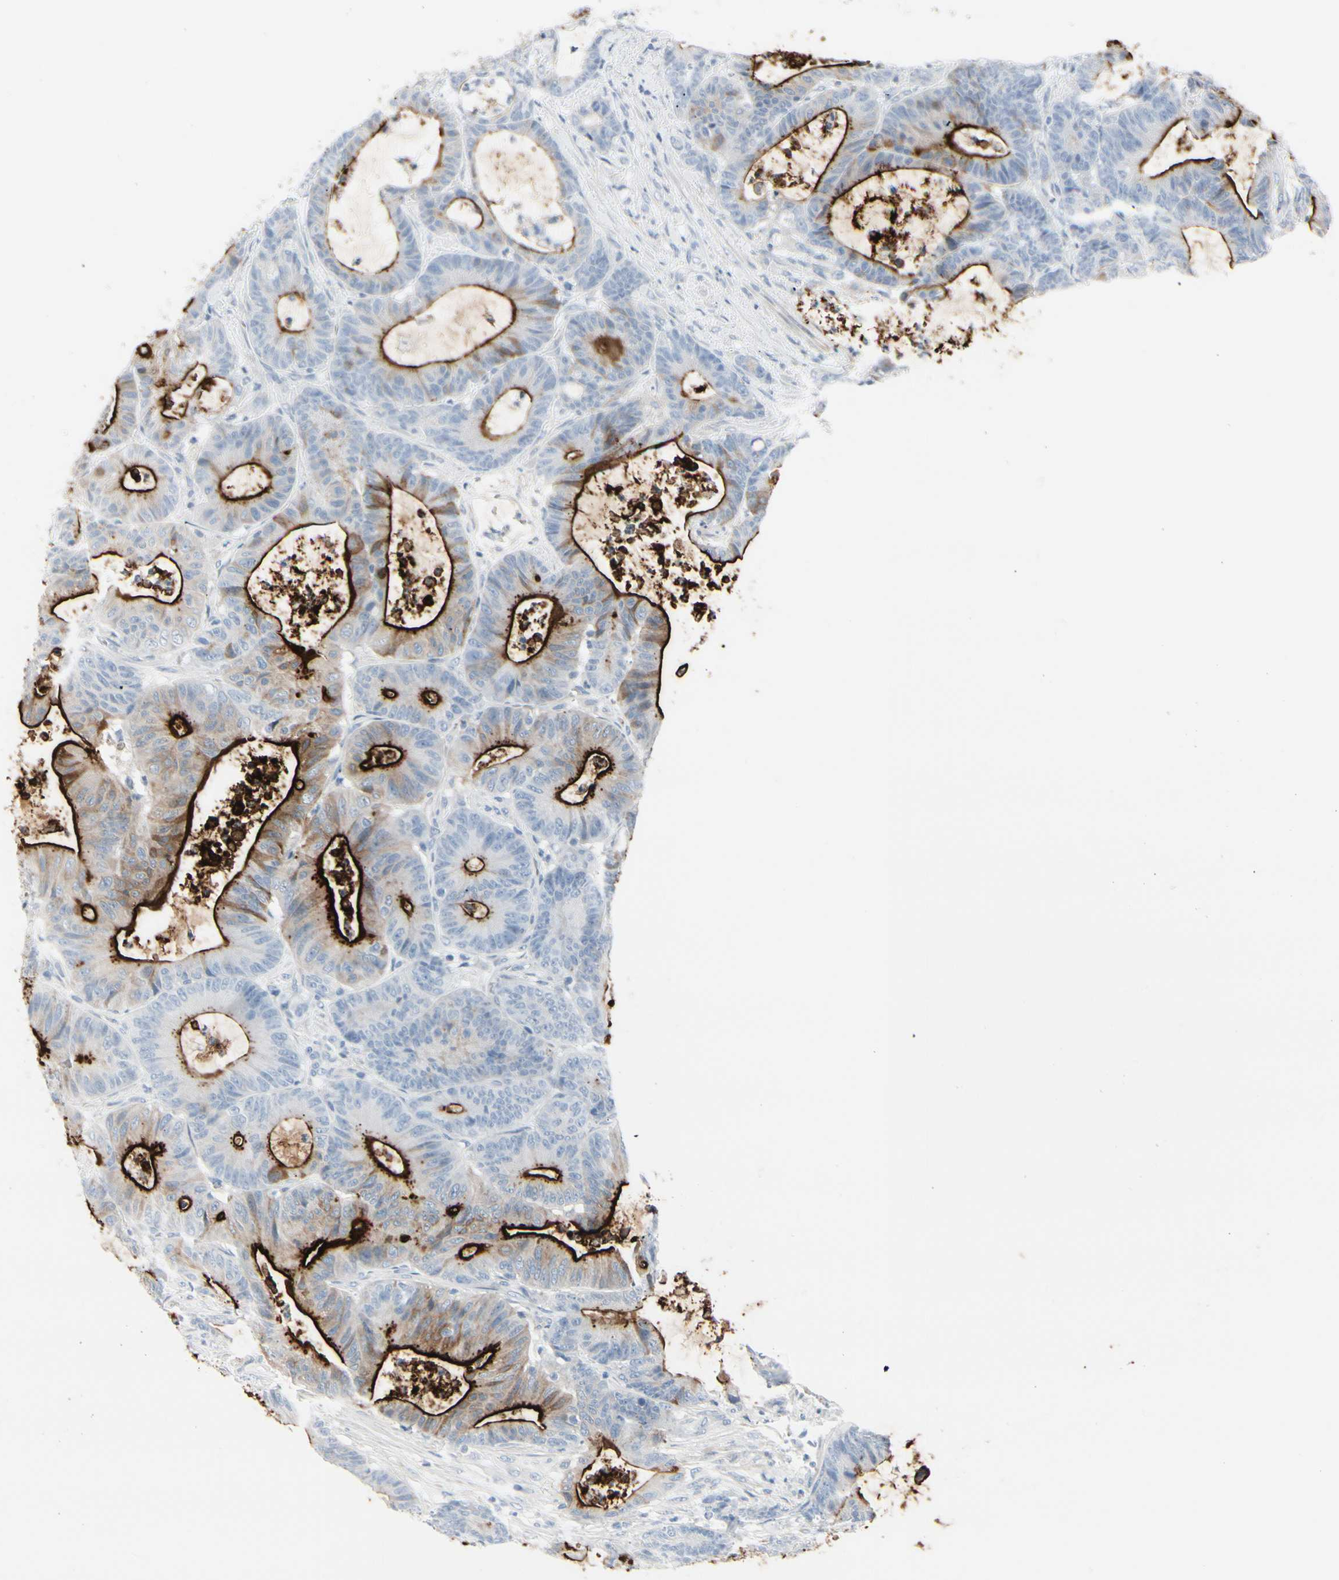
{"staining": {"intensity": "moderate", "quantity": "25%-75%", "location": "cytoplasmic/membranous"}, "tissue": "colorectal cancer", "cell_type": "Tumor cells", "image_type": "cancer", "snomed": [{"axis": "morphology", "description": "Adenocarcinoma, NOS"}, {"axis": "topography", "description": "Colon"}], "caption": "This image demonstrates immunohistochemistry staining of human colorectal cancer (adenocarcinoma), with medium moderate cytoplasmic/membranous positivity in about 25%-75% of tumor cells.", "gene": "CDHR5", "patient": {"sex": "female", "age": 84}}